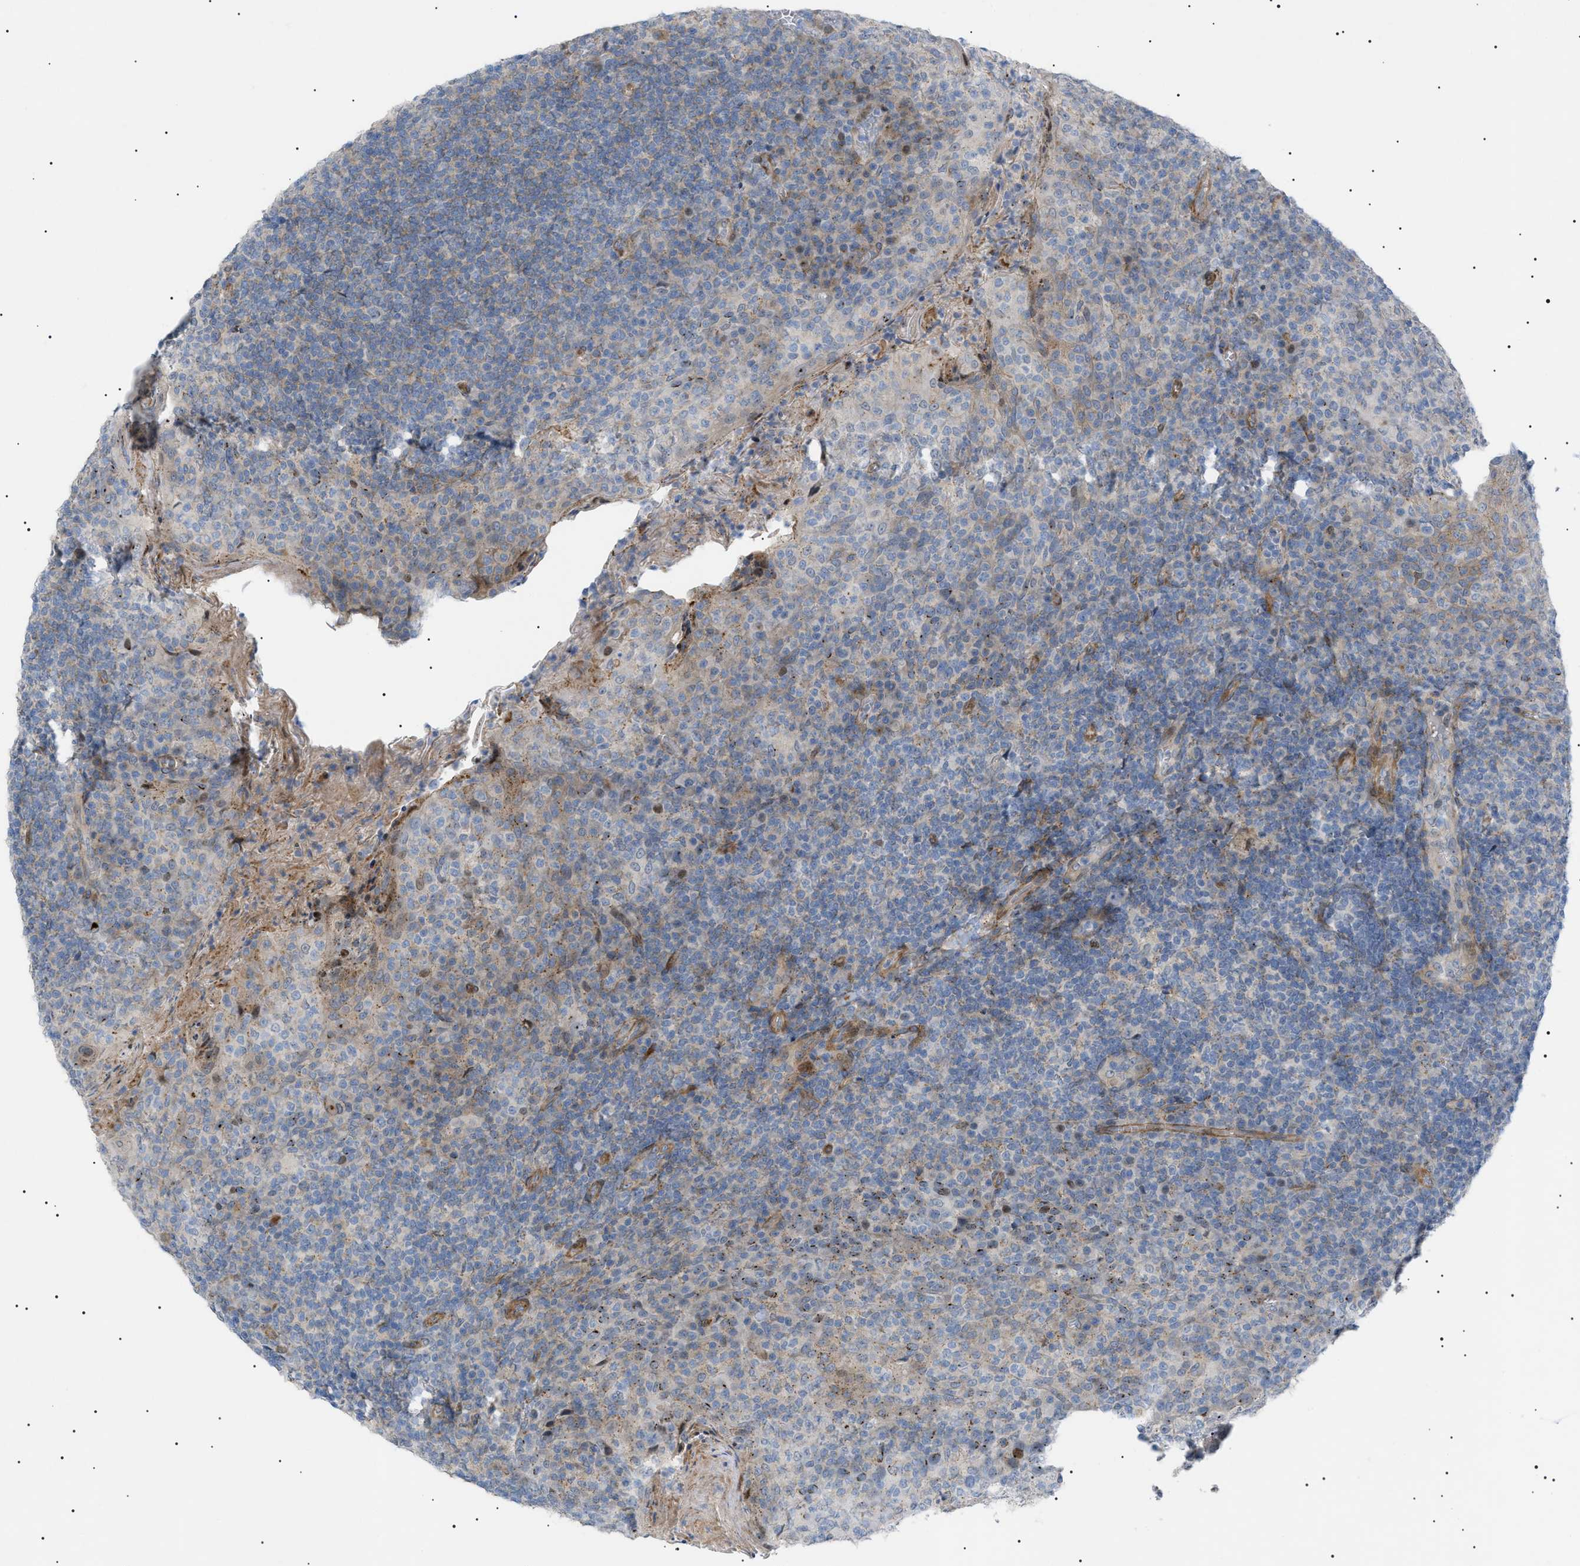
{"staining": {"intensity": "negative", "quantity": "none", "location": "none"}, "tissue": "tonsil", "cell_type": "Germinal center cells", "image_type": "normal", "snomed": [{"axis": "morphology", "description": "Normal tissue, NOS"}, {"axis": "topography", "description": "Tonsil"}], "caption": "High magnification brightfield microscopy of normal tonsil stained with DAB (3,3'-diaminobenzidine) (brown) and counterstained with hematoxylin (blue): germinal center cells show no significant expression.", "gene": "SFXN5", "patient": {"sex": "male", "age": 17}}